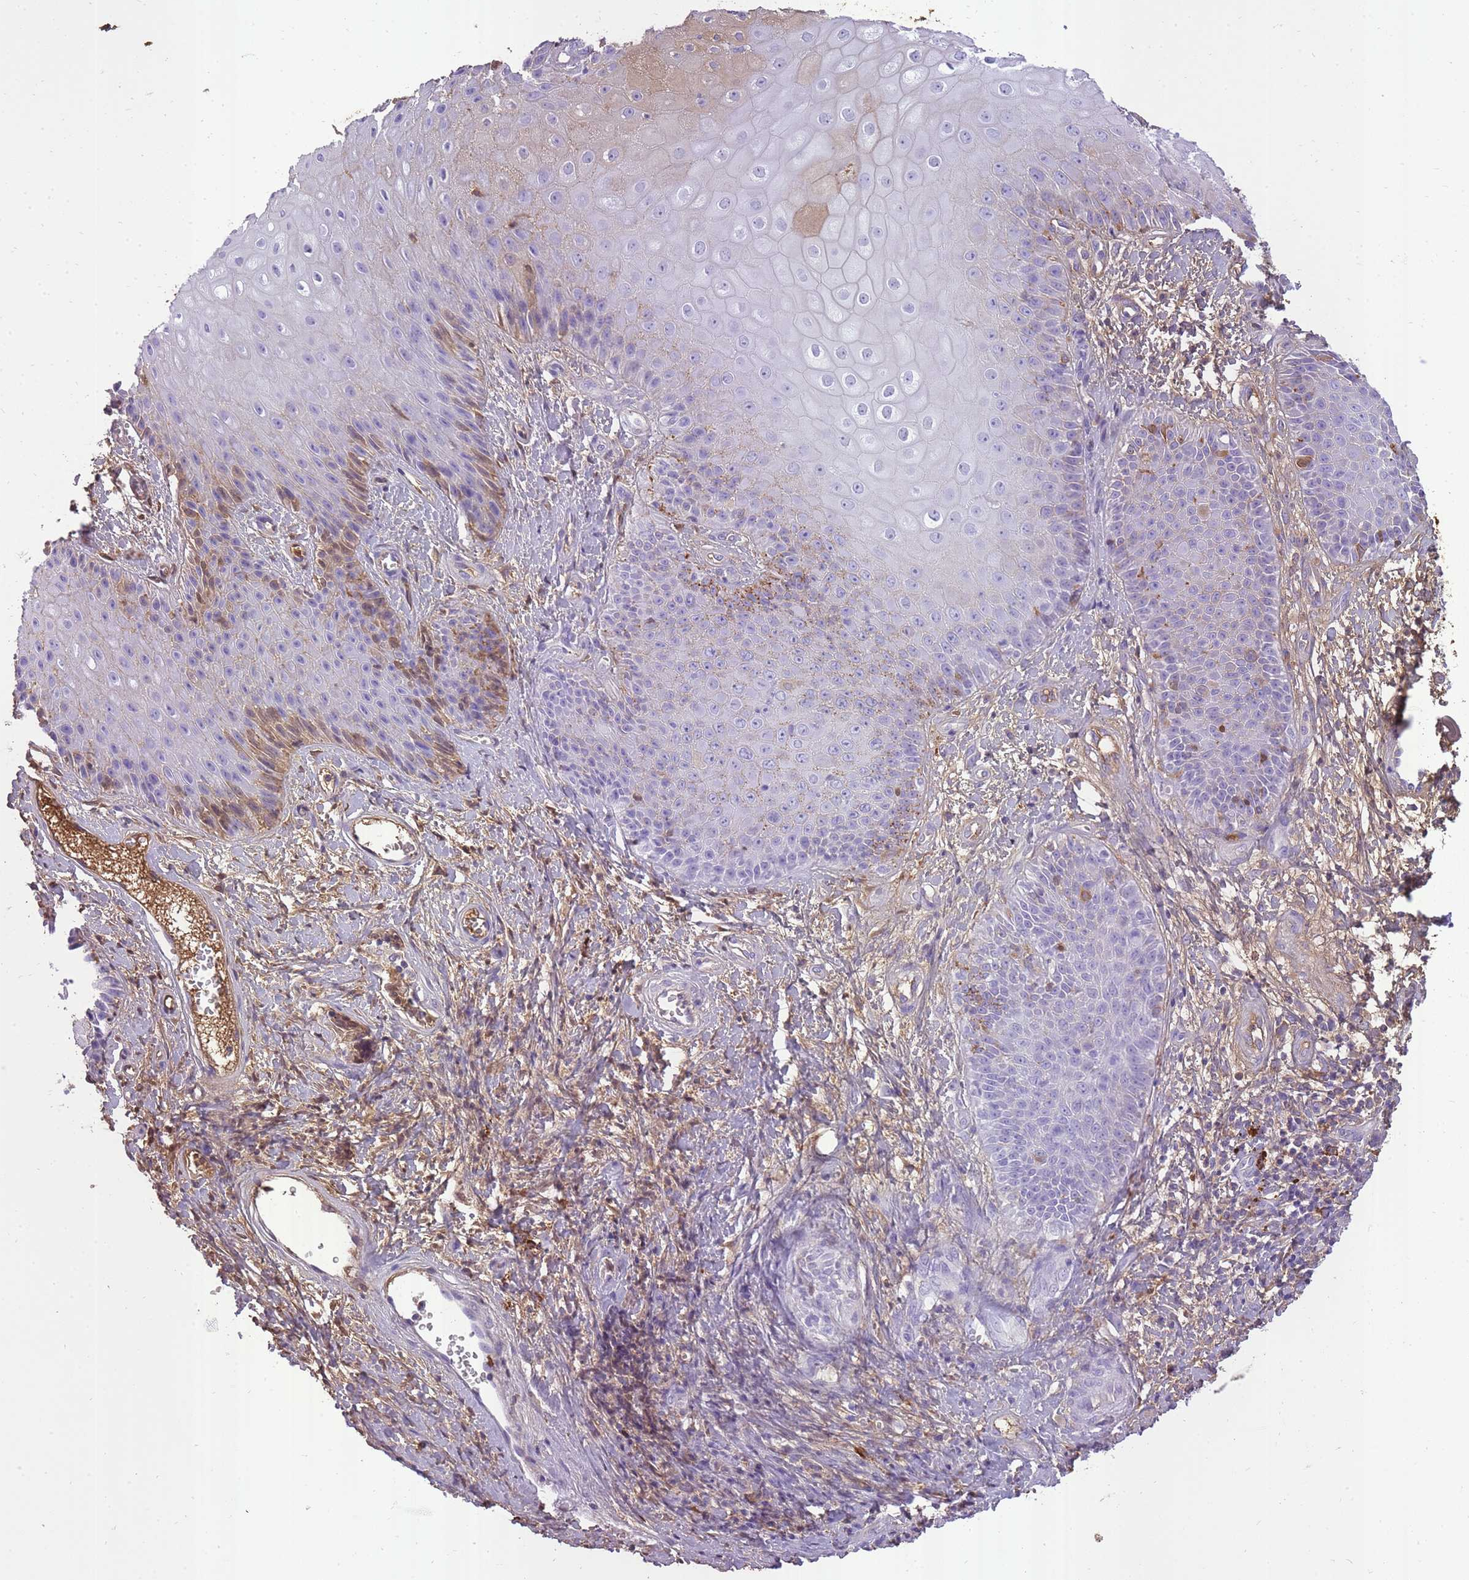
{"staining": {"intensity": "moderate", "quantity": "<25%", "location": "cytoplasmic/membranous"}, "tissue": "skin", "cell_type": "Epidermal cells", "image_type": "normal", "snomed": [{"axis": "morphology", "description": "Normal tissue, NOS"}, {"axis": "topography", "description": "Anal"}], "caption": "Immunohistochemistry (IHC) photomicrograph of normal skin stained for a protein (brown), which displays low levels of moderate cytoplasmic/membranous positivity in about <25% of epidermal cells.", "gene": "IGKV1", "patient": {"sex": "male", "age": 80}}